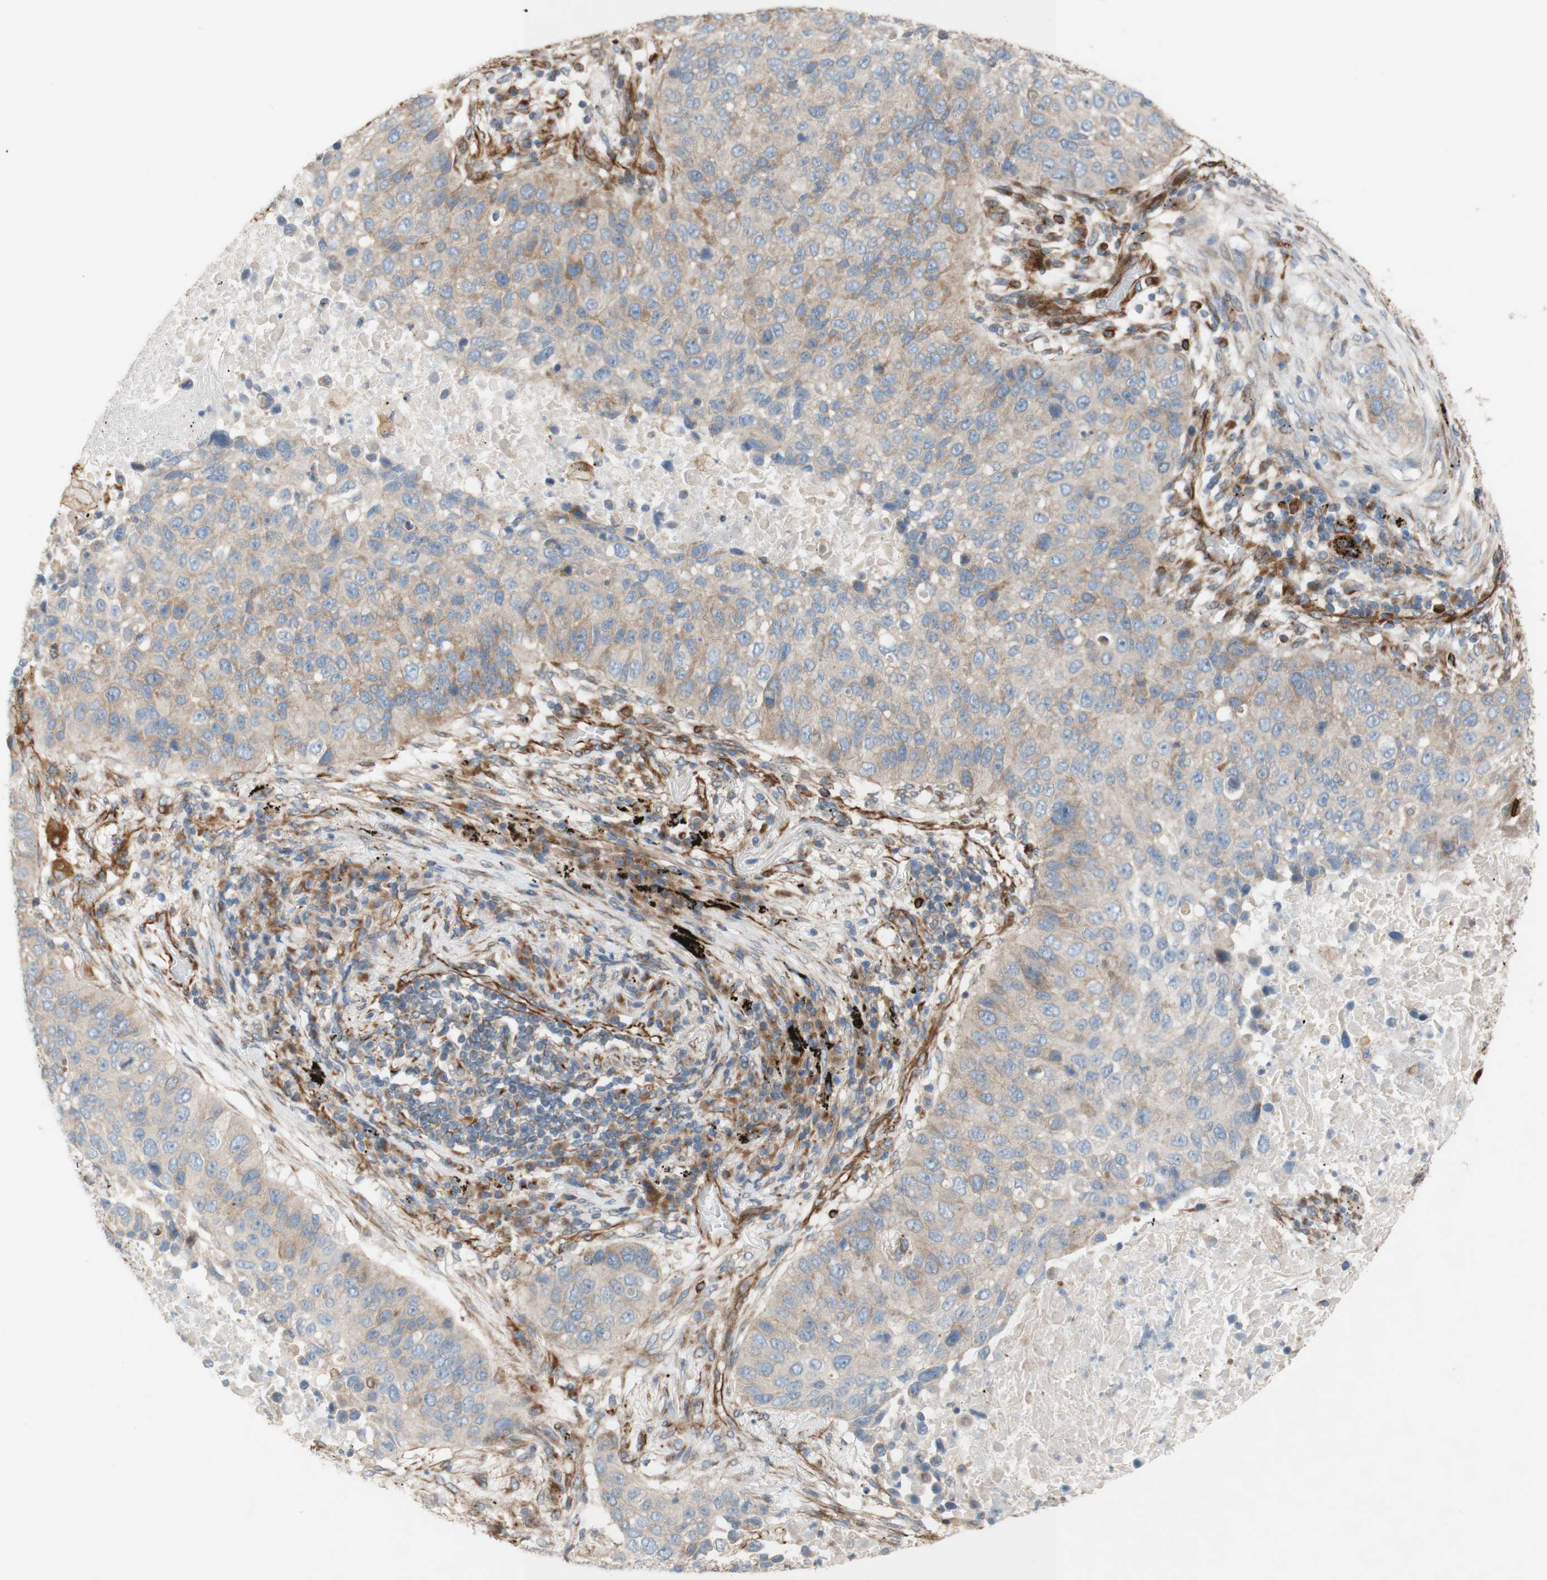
{"staining": {"intensity": "weak", "quantity": ">75%", "location": "cytoplasmic/membranous"}, "tissue": "lung cancer", "cell_type": "Tumor cells", "image_type": "cancer", "snomed": [{"axis": "morphology", "description": "Squamous cell carcinoma, NOS"}, {"axis": "topography", "description": "Lung"}], "caption": "Protein staining reveals weak cytoplasmic/membranous positivity in approximately >75% of tumor cells in squamous cell carcinoma (lung).", "gene": "C1orf43", "patient": {"sex": "male", "age": 57}}